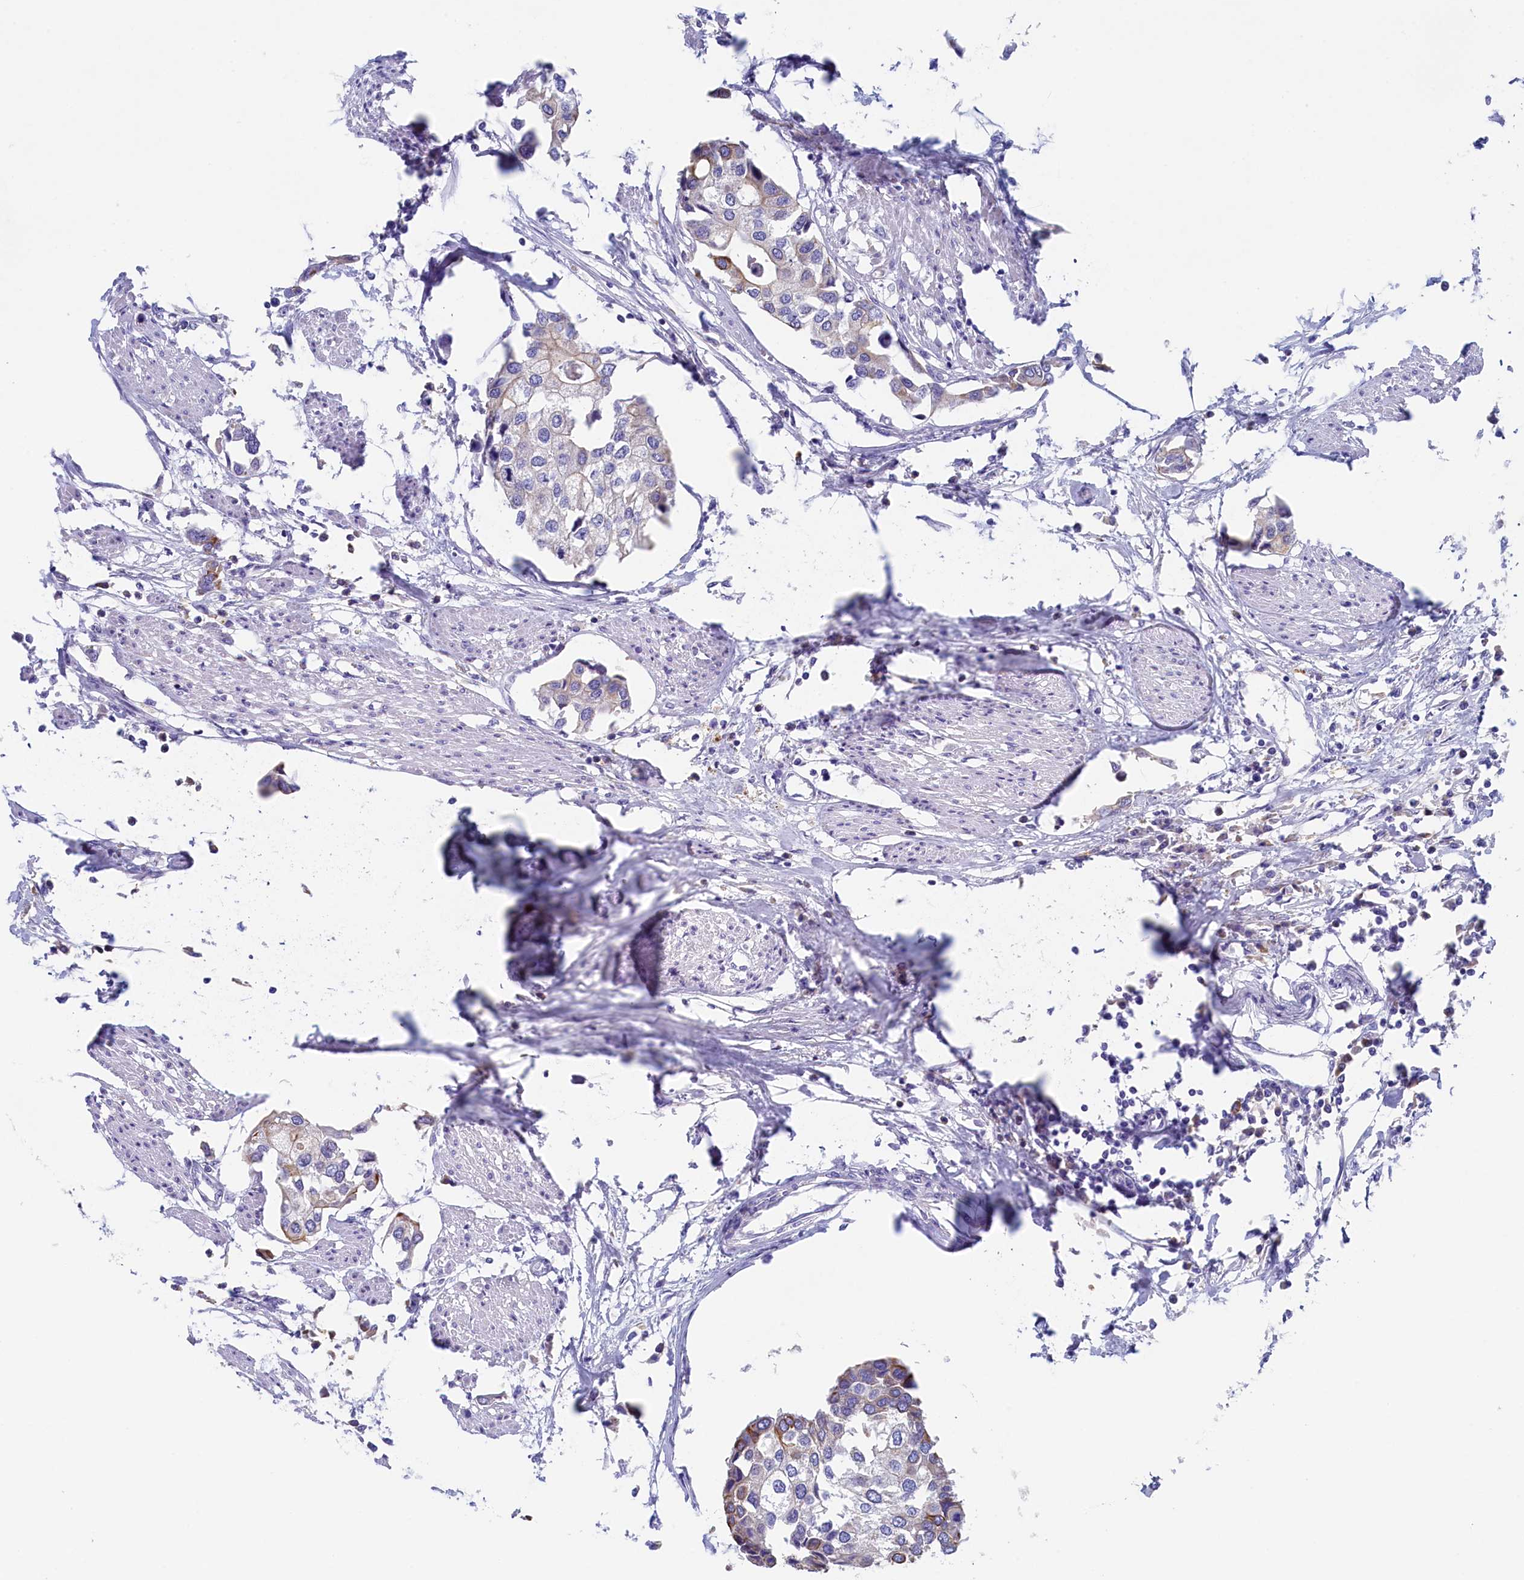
{"staining": {"intensity": "weak", "quantity": "<25%", "location": "cytoplasmic/membranous"}, "tissue": "urothelial cancer", "cell_type": "Tumor cells", "image_type": "cancer", "snomed": [{"axis": "morphology", "description": "Urothelial carcinoma, High grade"}, {"axis": "topography", "description": "Urinary bladder"}], "caption": "Immunohistochemistry (IHC) of human urothelial cancer displays no expression in tumor cells.", "gene": "GUCA1C", "patient": {"sex": "male", "age": 64}}